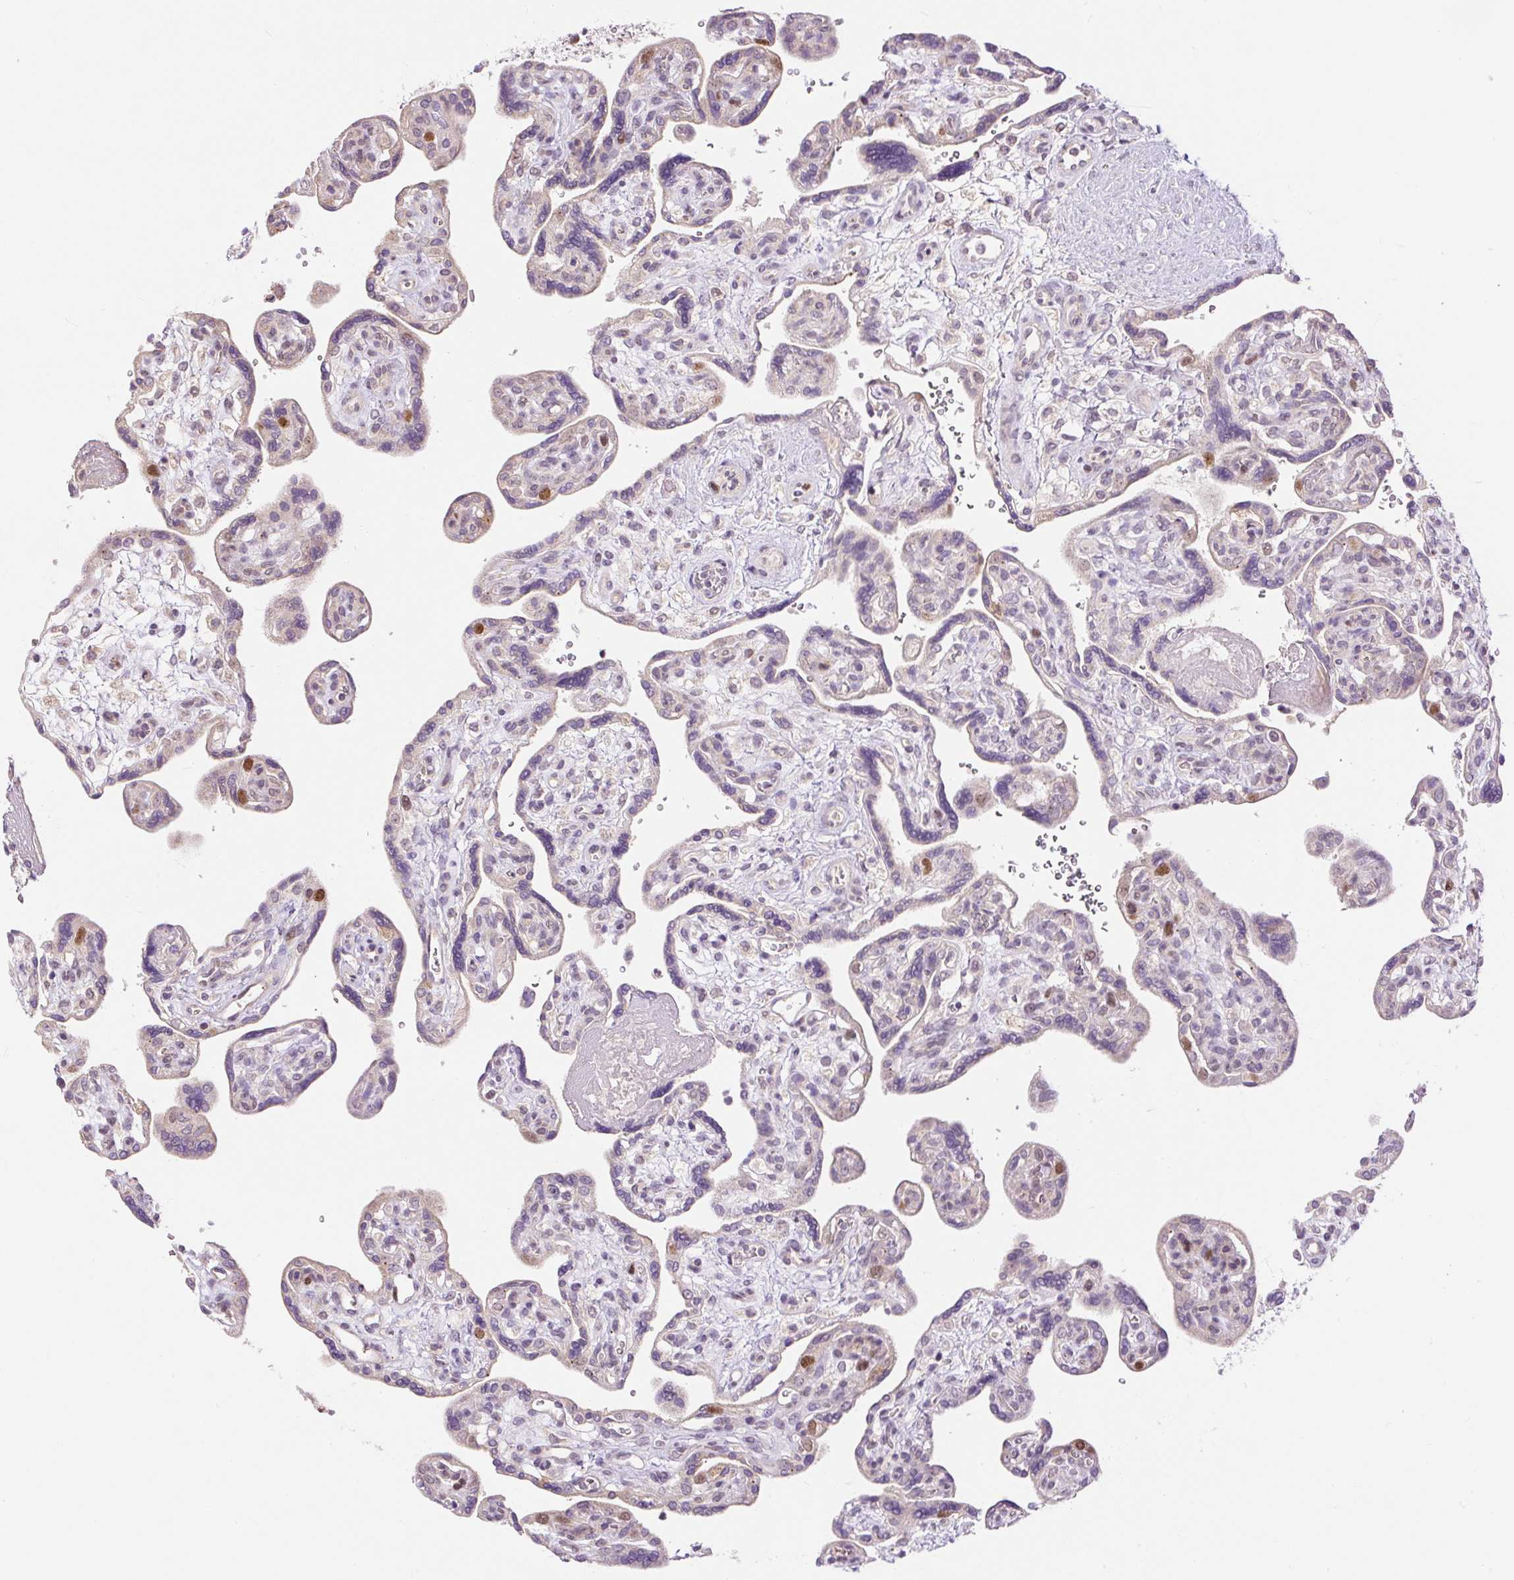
{"staining": {"intensity": "moderate", "quantity": "<25%", "location": "nuclear"}, "tissue": "placenta", "cell_type": "Trophoblastic cells", "image_type": "normal", "snomed": [{"axis": "morphology", "description": "Normal tissue, NOS"}, {"axis": "topography", "description": "Placenta"}], "caption": "A micrograph showing moderate nuclear positivity in approximately <25% of trophoblastic cells in unremarkable placenta, as visualized by brown immunohistochemical staining.", "gene": "RACGAP1", "patient": {"sex": "female", "age": 39}}